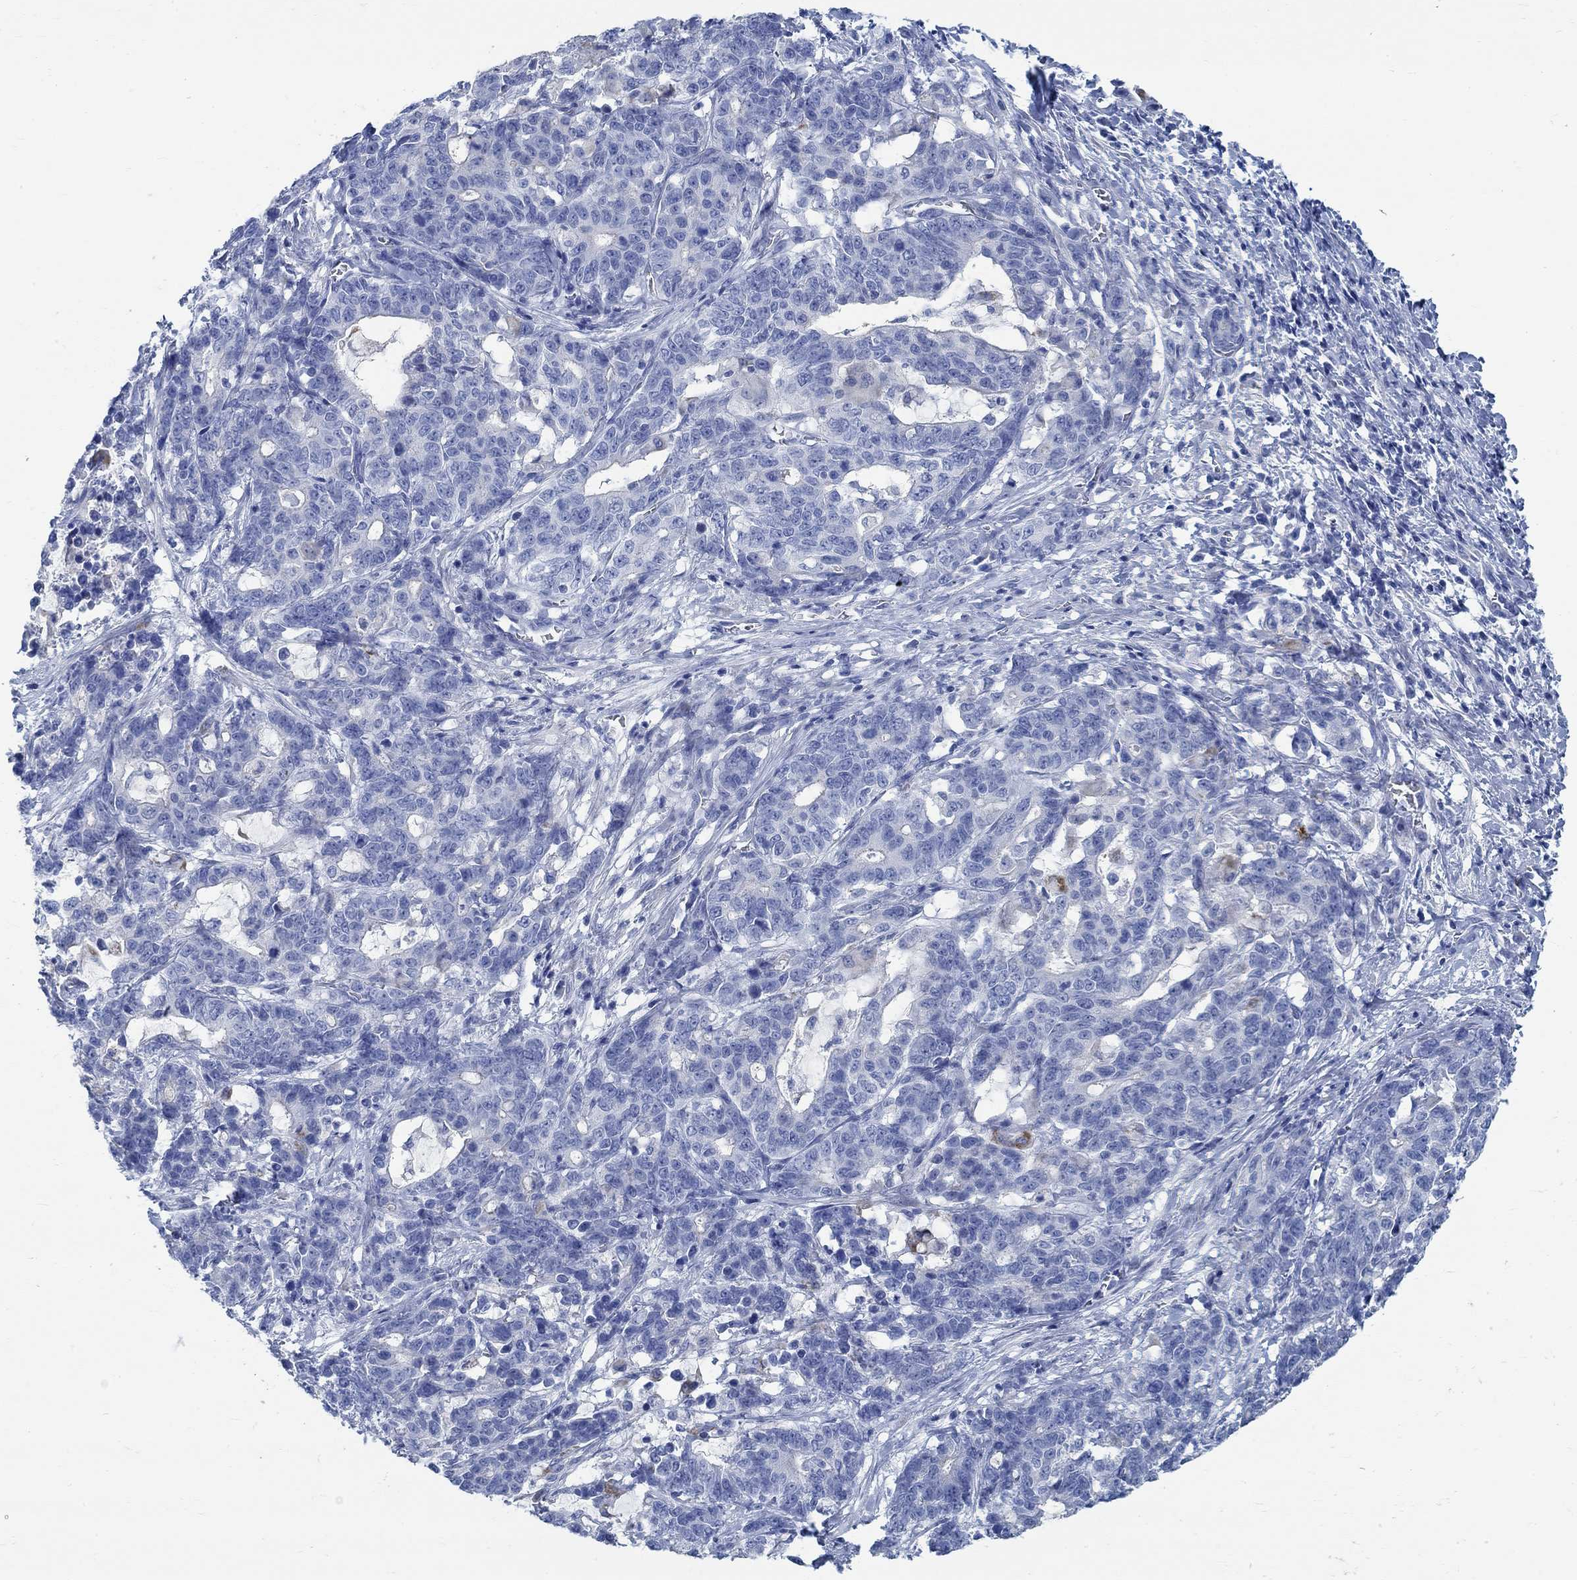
{"staining": {"intensity": "negative", "quantity": "none", "location": "none"}, "tissue": "stomach cancer", "cell_type": "Tumor cells", "image_type": "cancer", "snomed": [{"axis": "morphology", "description": "Normal tissue, NOS"}, {"axis": "morphology", "description": "Adenocarcinoma, NOS"}, {"axis": "topography", "description": "Stomach"}], "caption": "Tumor cells show no significant positivity in adenocarcinoma (stomach). (Brightfield microscopy of DAB immunohistochemistry at high magnification).", "gene": "RBM20", "patient": {"sex": "female", "age": 64}}